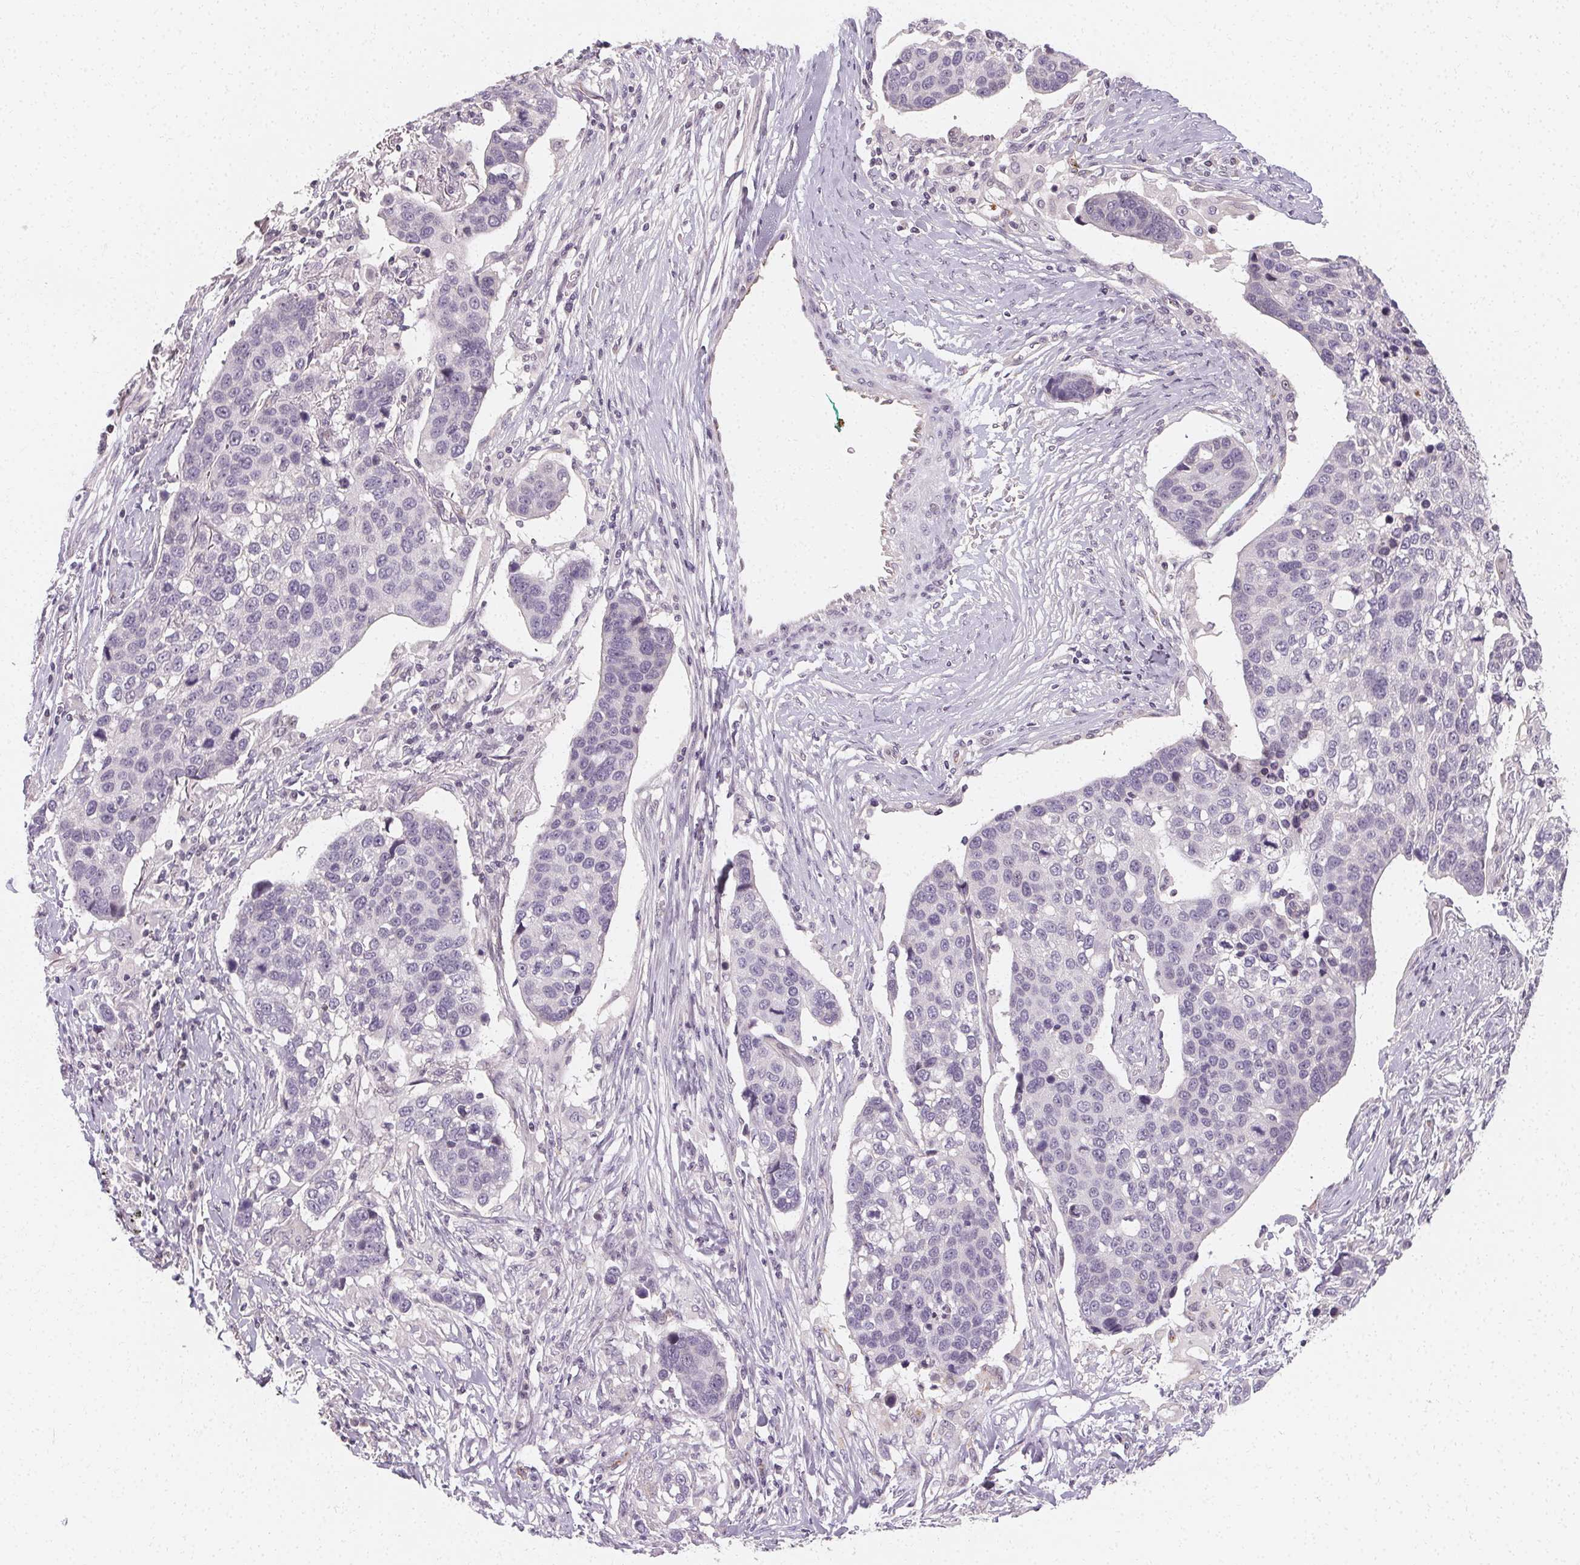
{"staining": {"intensity": "negative", "quantity": "none", "location": "none"}, "tissue": "lung cancer", "cell_type": "Tumor cells", "image_type": "cancer", "snomed": [{"axis": "morphology", "description": "Squamous cell carcinoma, NOS"}, {"axis": "topography", "description": "Lymph node"}, {"axis": "topography", "description": "Lung"}], "caption": "Tumor cells are negative for brown protein staining in lung squamous cell carcinoma. (DAB IHC, high magnification).", "gene": "CLCNKB", "patient": {"sex": "male", "age": 61}}